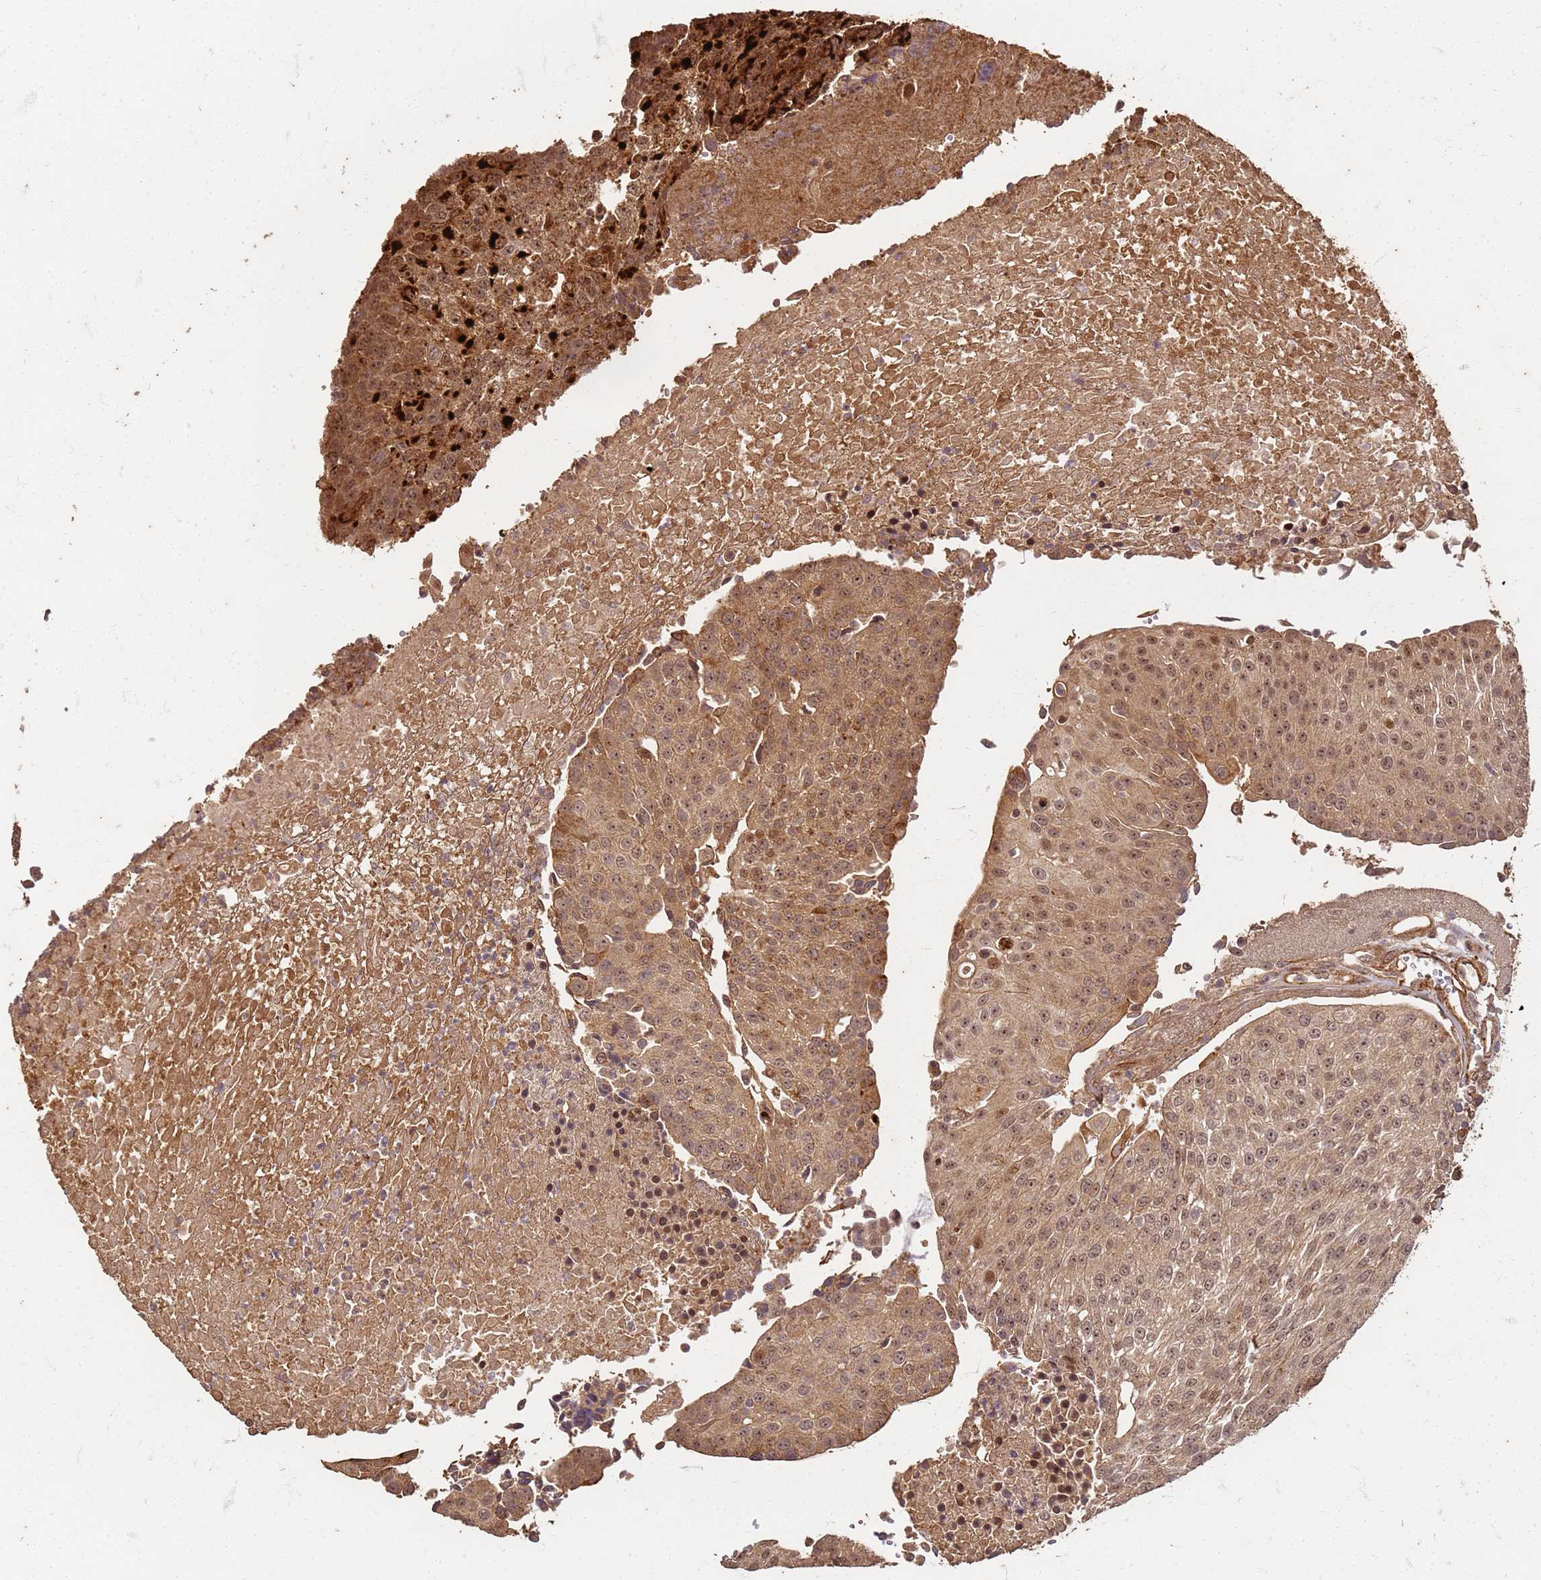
{"staining": {"intensity": "moderate", "quantity": ">75%", "location": "cytoplasmic/membranous,nuclear"}, "tissue": "urothelial cancer", "cell_type": "Tumor cells", "image_type": "cancer", "snomed": [{"axis": "morphology", "description": "Urothelial carcinoma, High grade"}, {"axis": "topography", "description": "Urinary bladder"}], "caption": "Brown immunohistochemical staining in human urothelial cancer shows moderate cytoplasmic/membranous and nuclear staining in approximately >75% of tumor cells.", "gene": "KIF26A", "patient": {"sex": "female", "age": 85}}